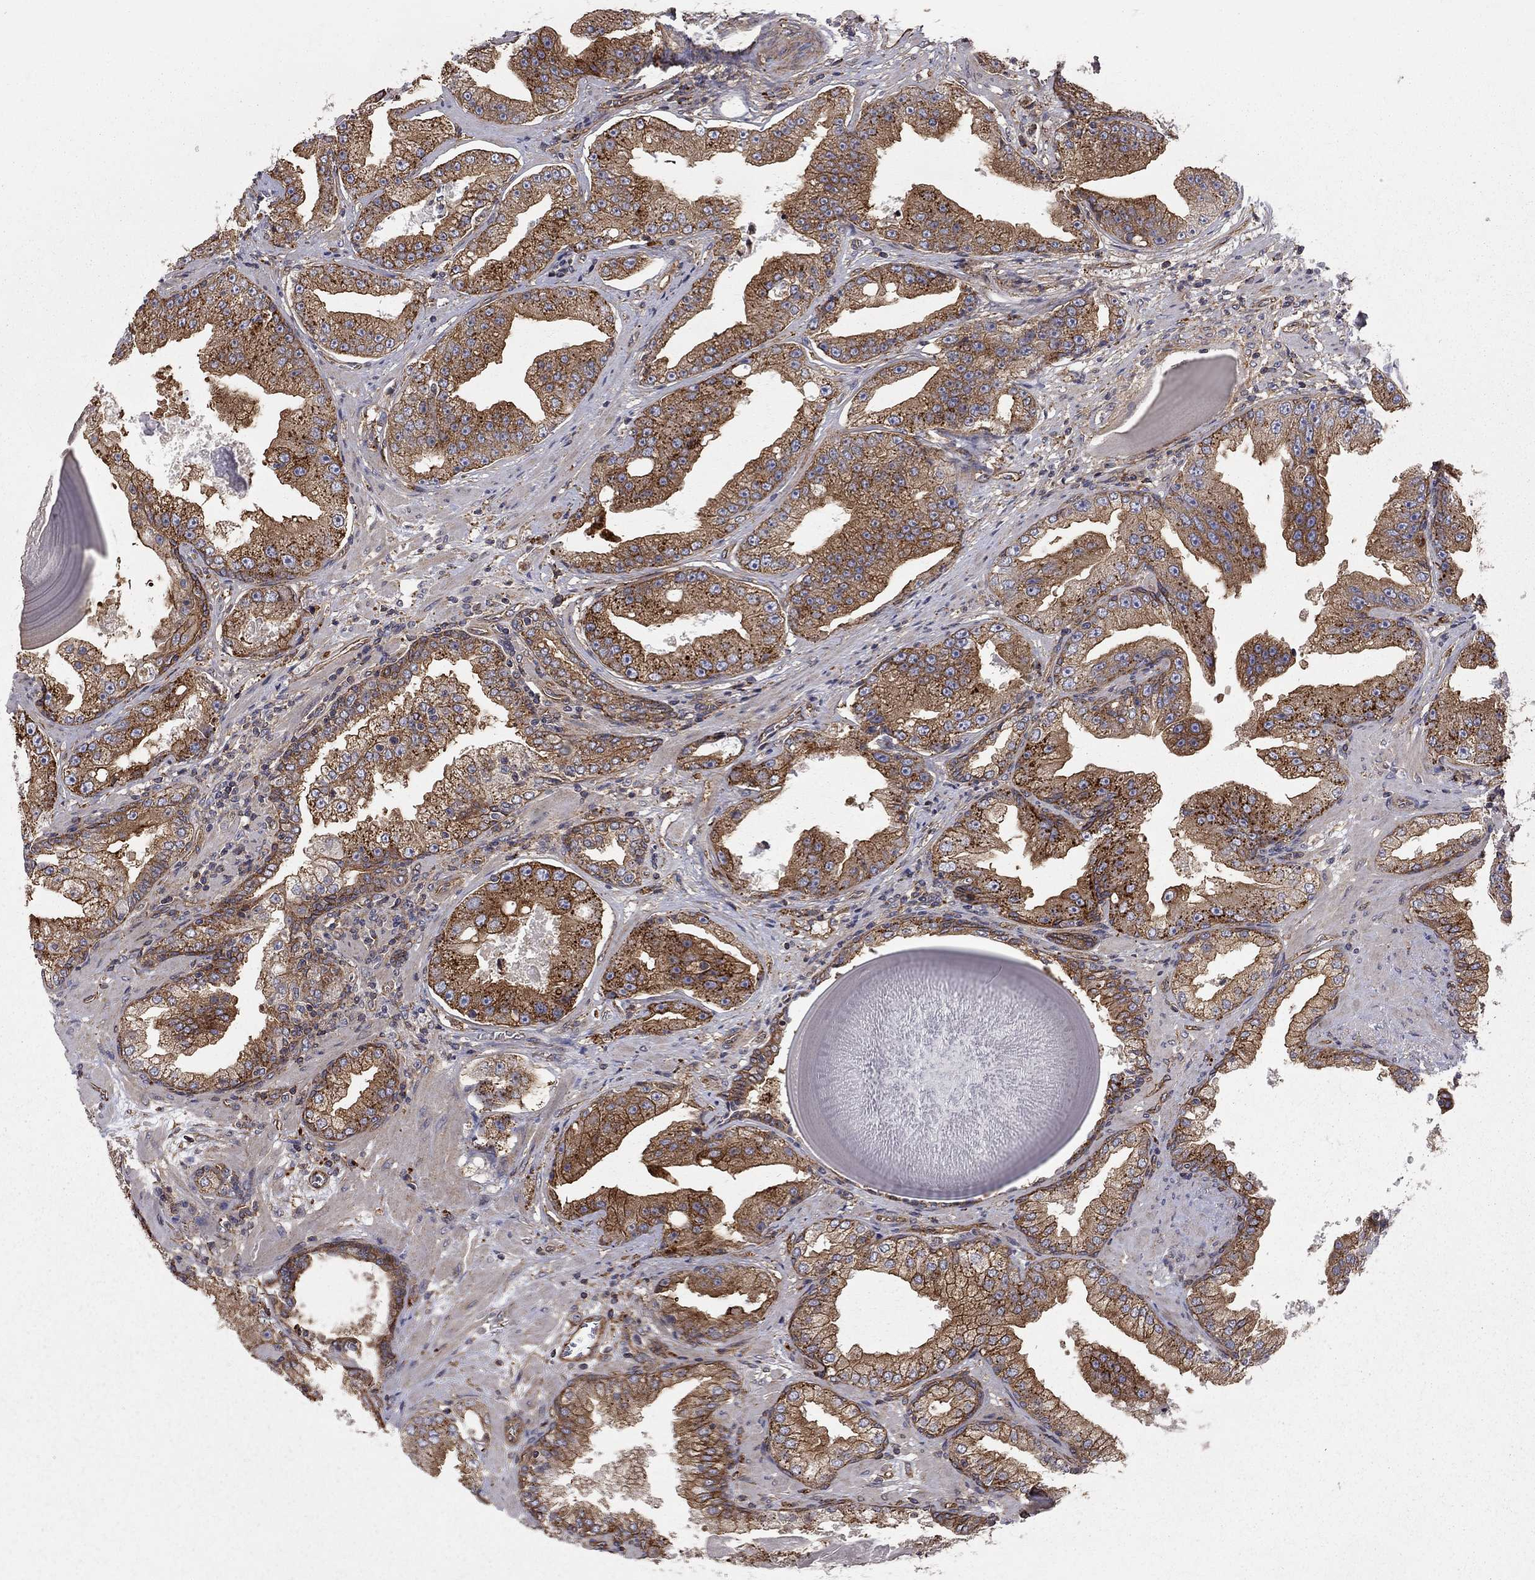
{"staining": {"intensity": "strong", "quantity": ">75%", "location": "cytoplasmic/membranous"}, "tissue": "prostate cancer", "cell_type": "Tumor cells", "image_type": "cancer", "snomed": [{"axis": "morphology", "description": "Adenocarcinoma, Low grade"}, {"axis": "topography", "description": "Prostate"}], "caption": "Protein staining reveals strong cytoplasmic/membranous positivity in about >75% of tumor cells in prostate cancer.", "gene": "RASEF", "patient": {"sex": "male", "age": 62}}